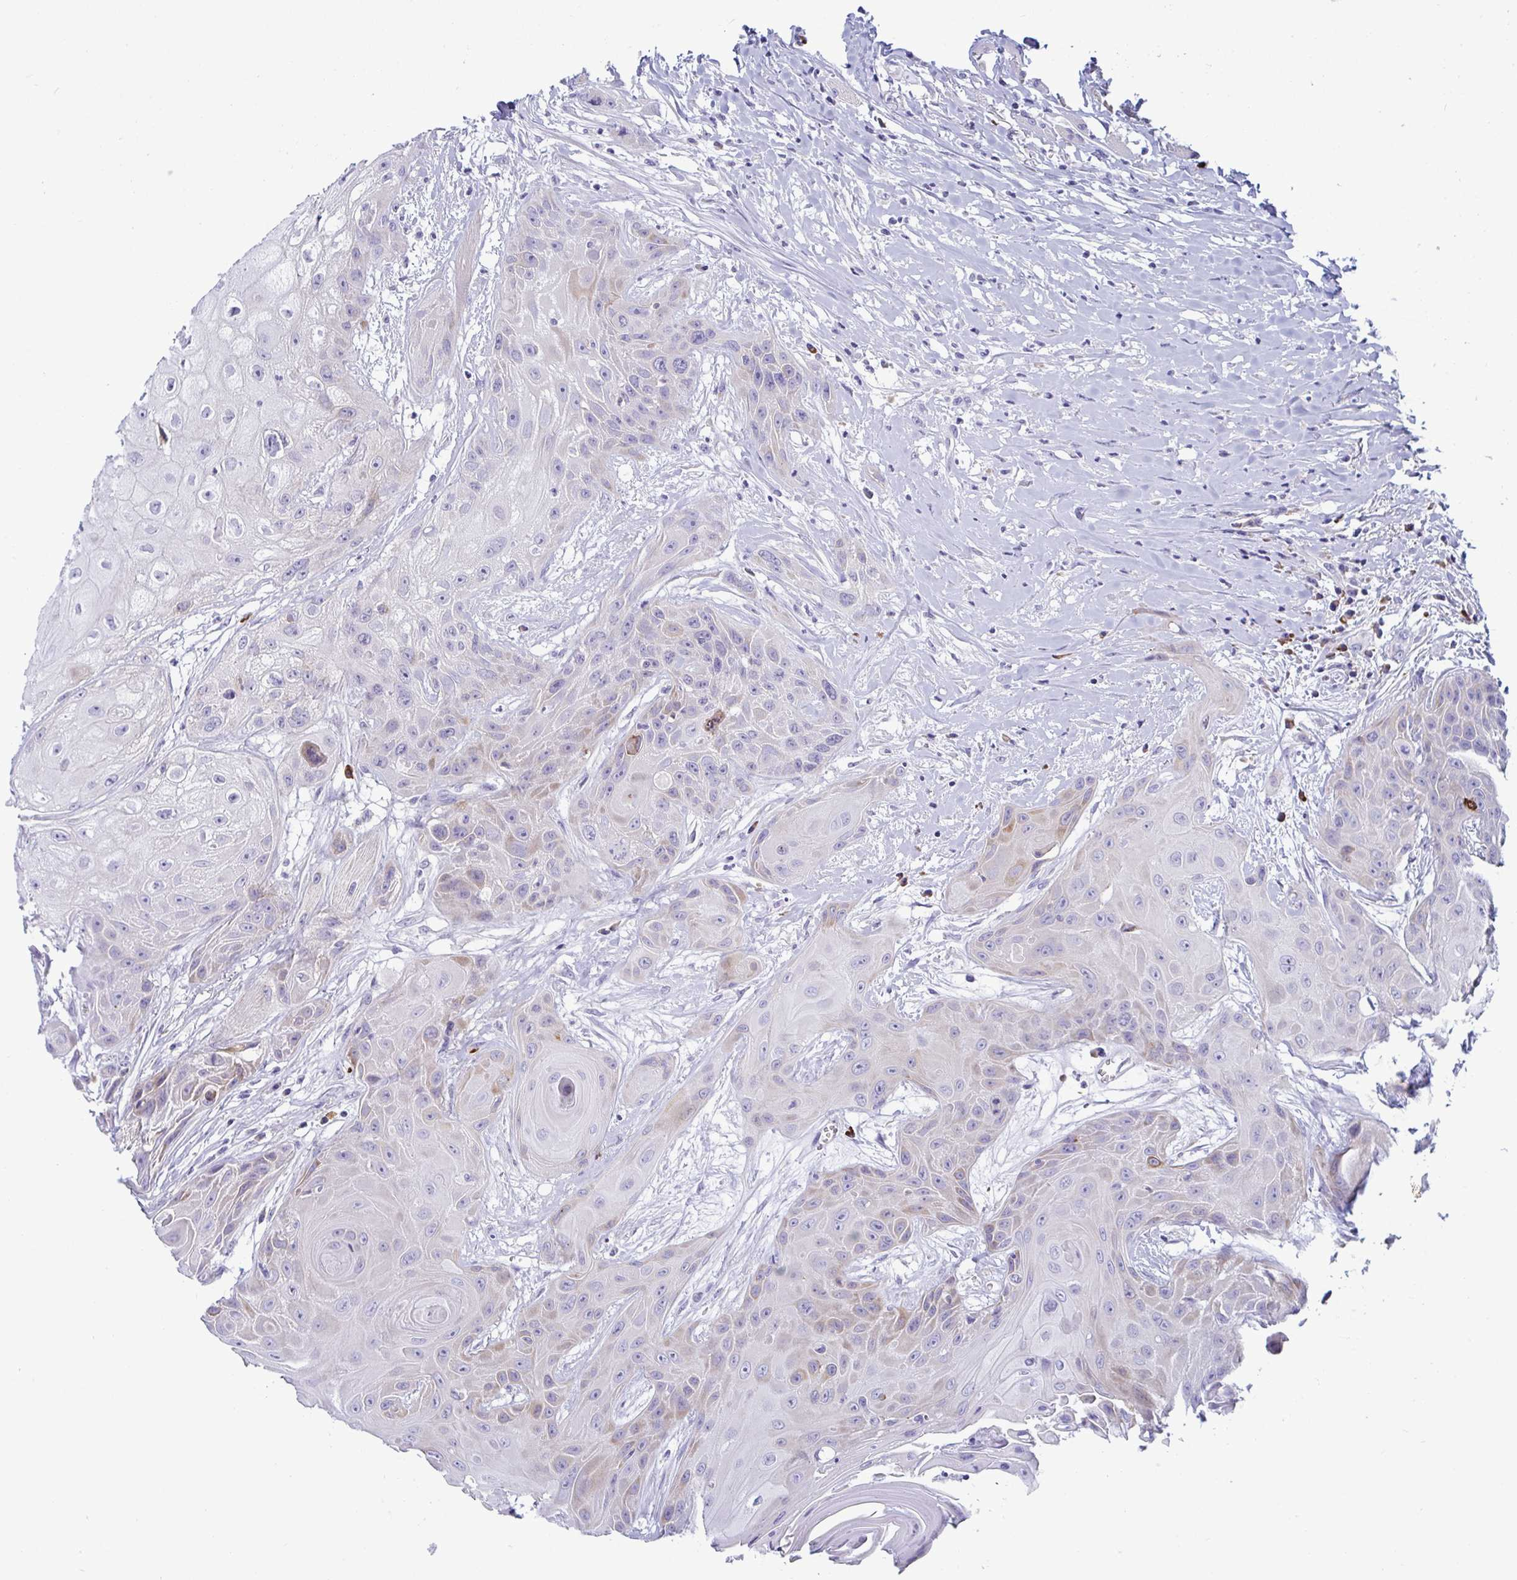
{"staining": {"intensity": "weak", "quantity": "<25%", "location": "cytoplasmic/membranous"}, "tissue": "head and neck cancer", "cell_type": "Tumor cells", "image_type": "cancer", "snomed": [{"axis": "morphology", "description": "Squamous cell carcinoma, NOS"}, {"axis": "topography", "description": "Head-Neck"}], "caption": "IHC of human head and neck squamous cell carcinoma reveals no positivity in tumor cells.", "gene": "TFPI2", "patient": {"sex": "female", "age": 73}}